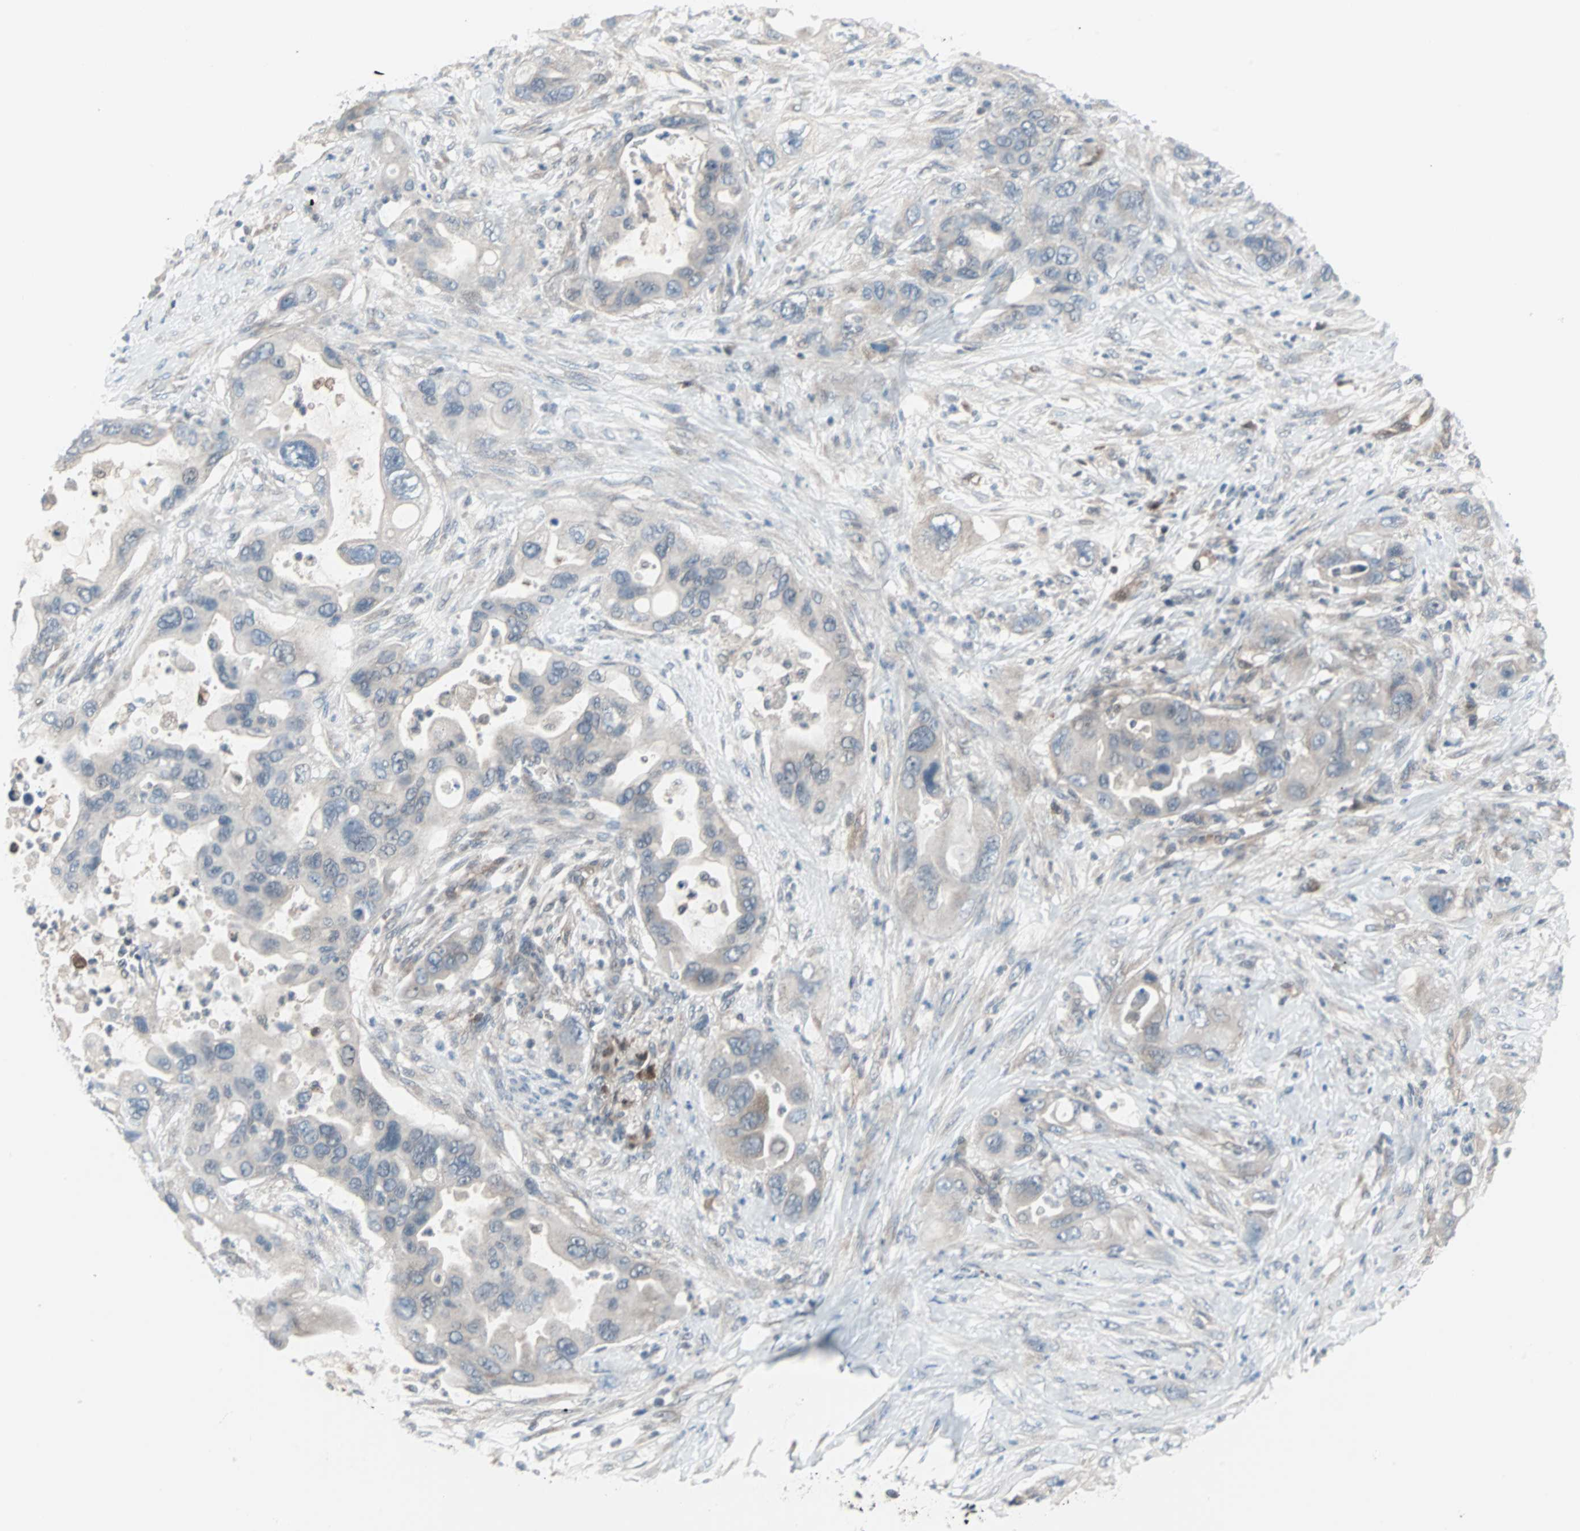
{"staining": {"intensity": "negative", "quantity": "none", "location": "none"}, "tissue": "pancreatic cancer", "cell_type": "Tumor cells", "image_type": "cancer", "snomed": [{"axis": "morphology", "description": "Adenocarcinoma, NOS"}, {"axis": "topography", "description": "Pancreas"}], "caption": "A micrograph of pancreatic cancer (adenocarcinoma) stained for a protein shows no brown staining in tumor cells.", "gene": "CASP3", "patient": {"sex": "female", "age": 71}}